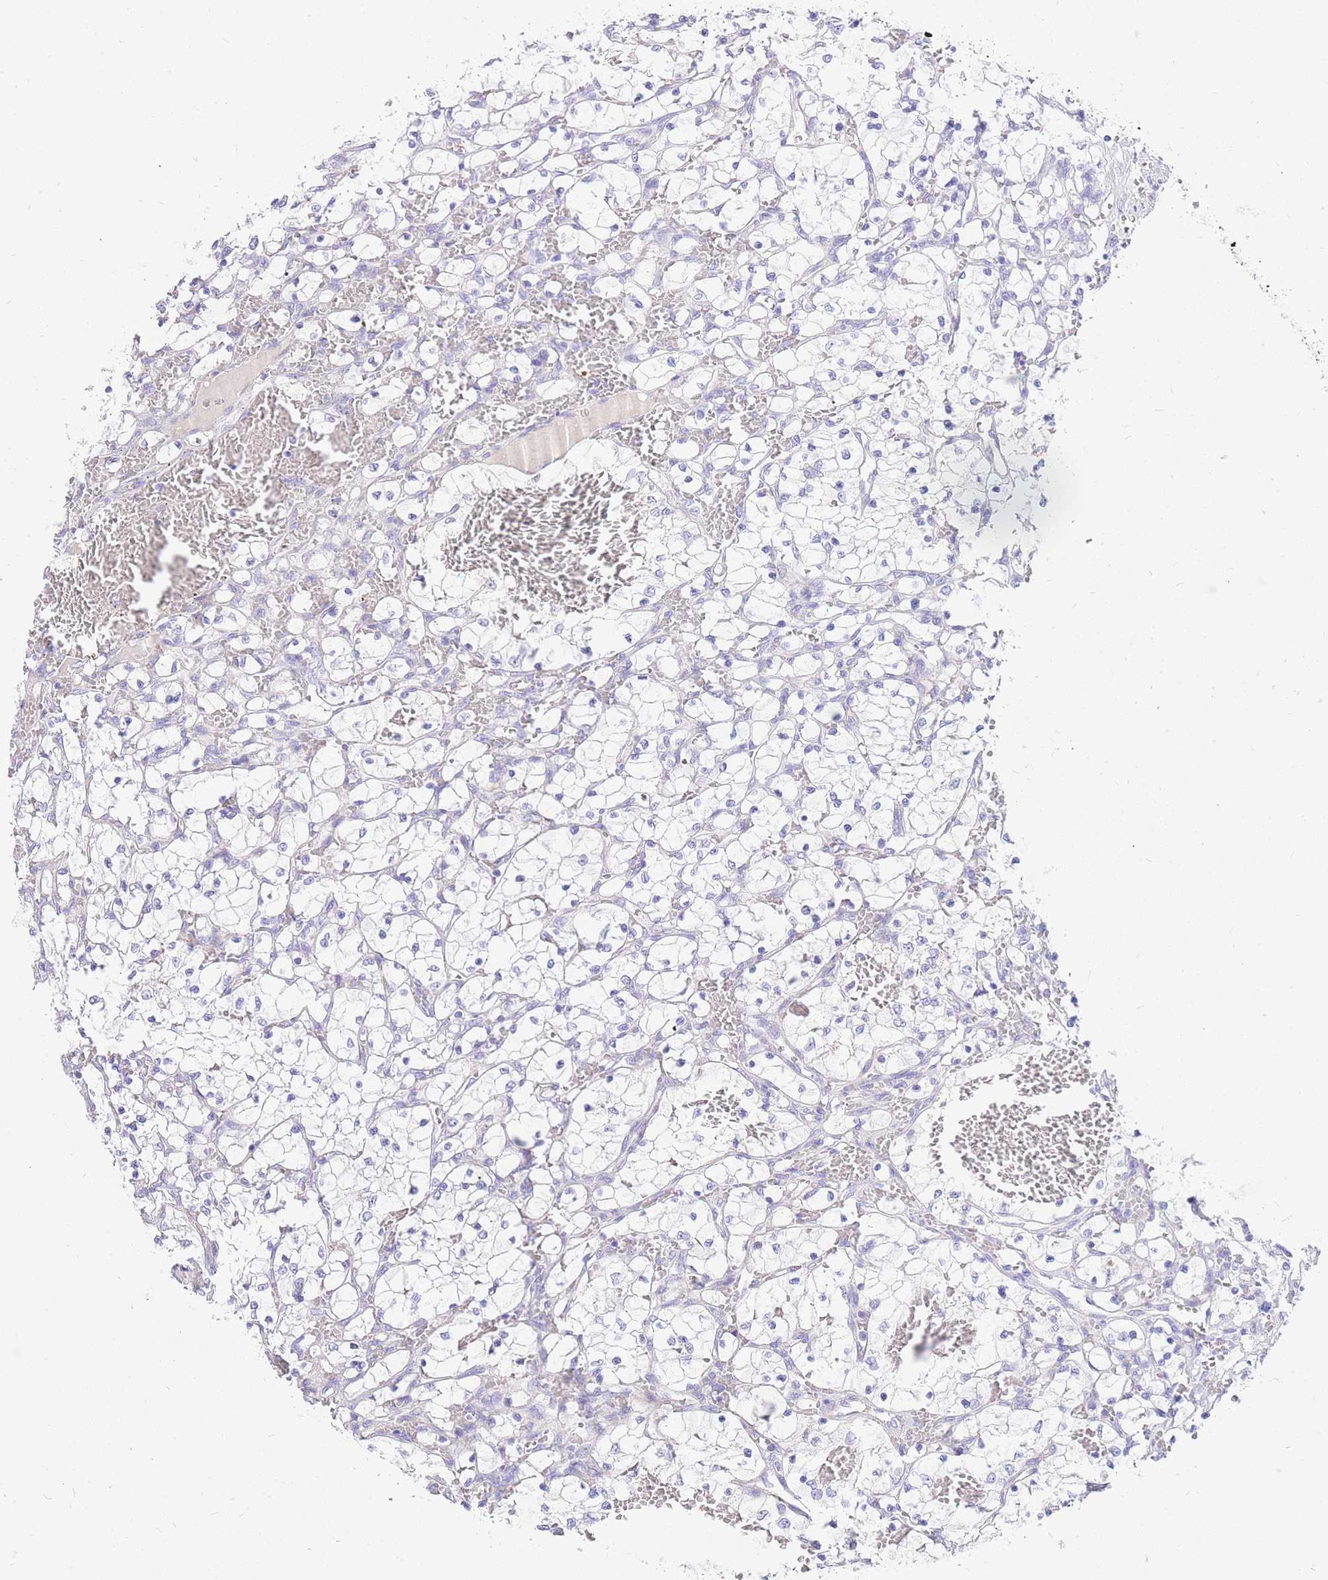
{"staining": {"intensity": "negative", "quantity": "none", "location": "none"}, "tissue": "renal cancer", "cell_type": "Tumor cells", "image_type": "cancer", "snomed": [{"axis": "morphology", "description": "Adenocarcinoma, NOS"}, {"axis": "topography", "description": "Kidney"}], "caption": "Renal cancer (adenocarcinoma) stained for a protein using immunohistochemistry (IHC) reveals no positivity tumor cells.", "gene": "UPK1A", "patient": {"sex": "female", "age": 69}}